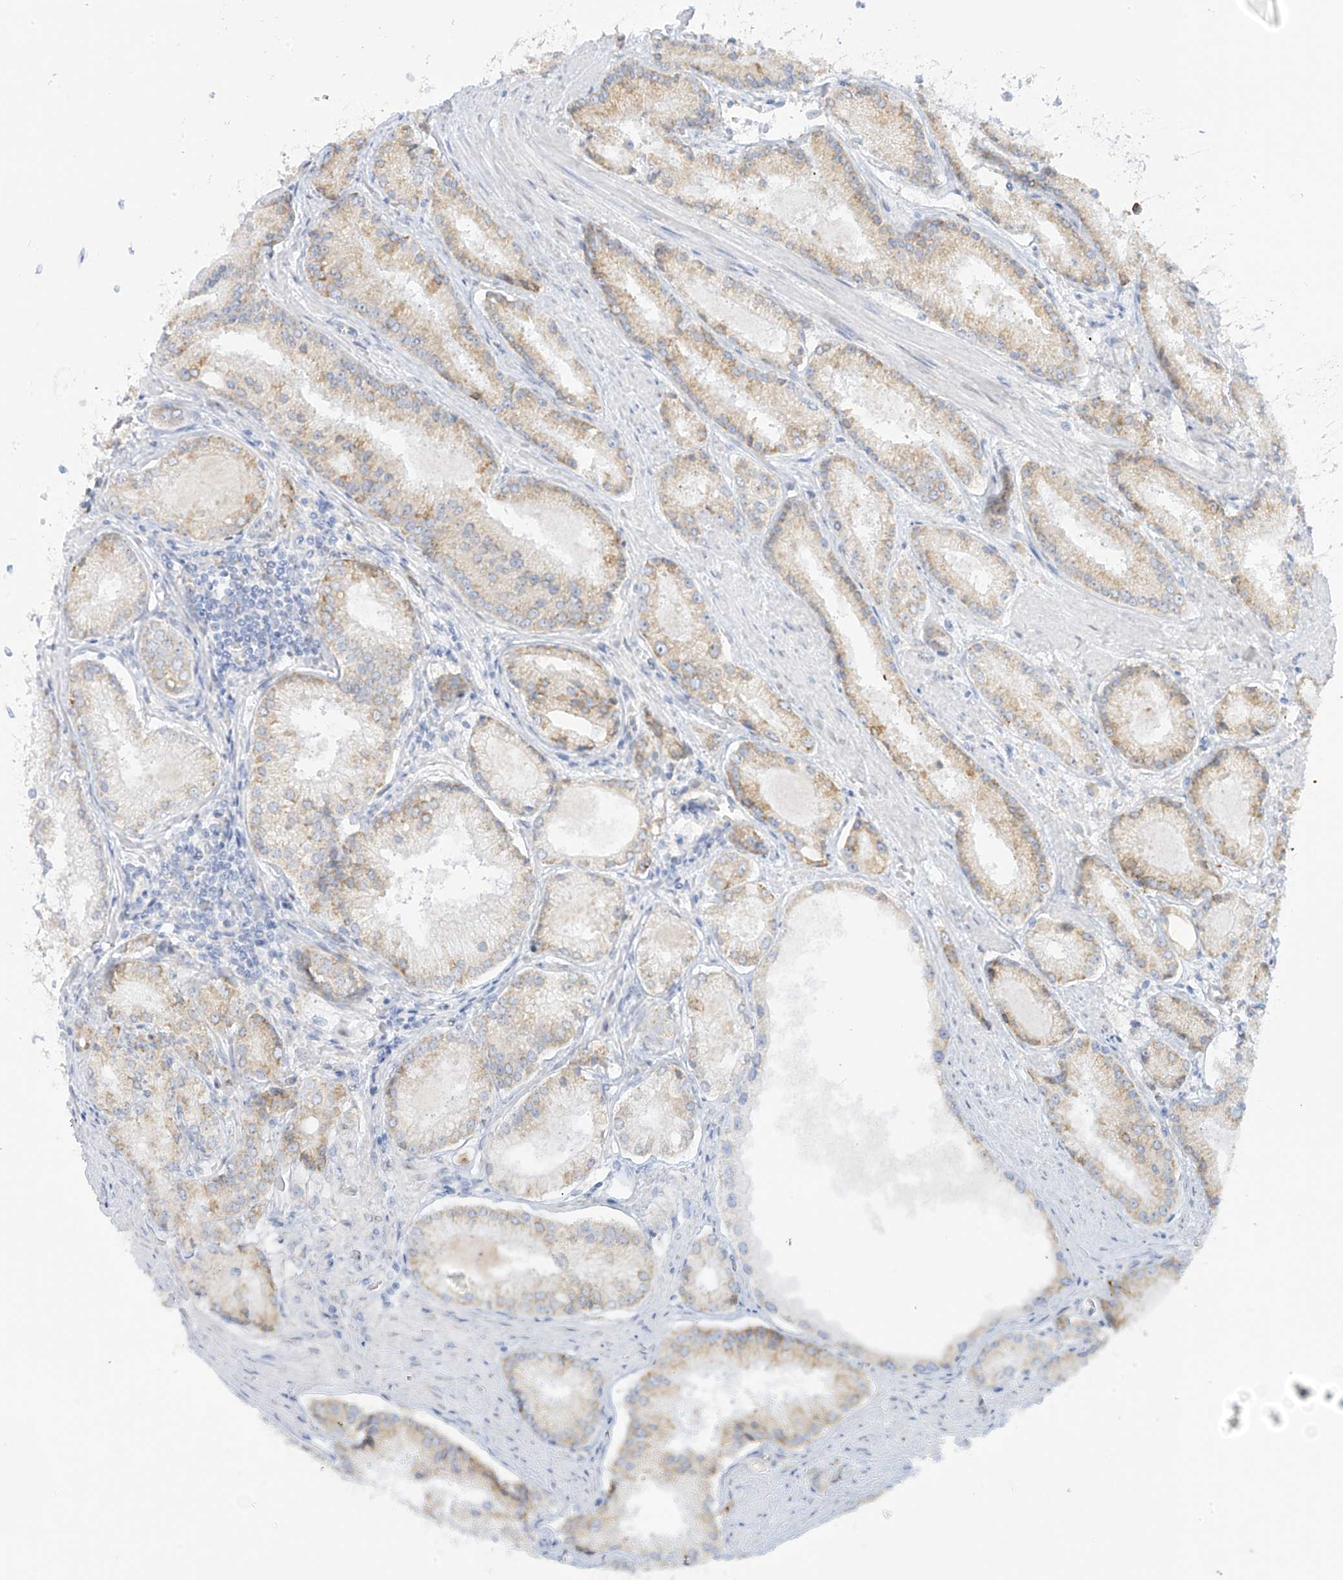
{"staining": {"intensity": "weak", "quantity": "<25%", "location": "cytoplasmic/membranous"}, "tissue": "prostate cancer", "cell_type": "Tumor cells", "image_type": "cancer", "snomed": [{"axis": "morphology", "description": "Adenocarcinoma, Low grade"}, {"axis": "topography", "description": "Prostate"}], "caption": "A high-resolution histopathology image shows immunohistochemistry staining of prostate cancer (low-grade adenocarcinoma), which displays no significant positivity in tumor cells. (DAB immunohistochemistry (IHC), high magnification).", "gene": "LRRC59", "patient": {"sex": "male", "age": 54}}